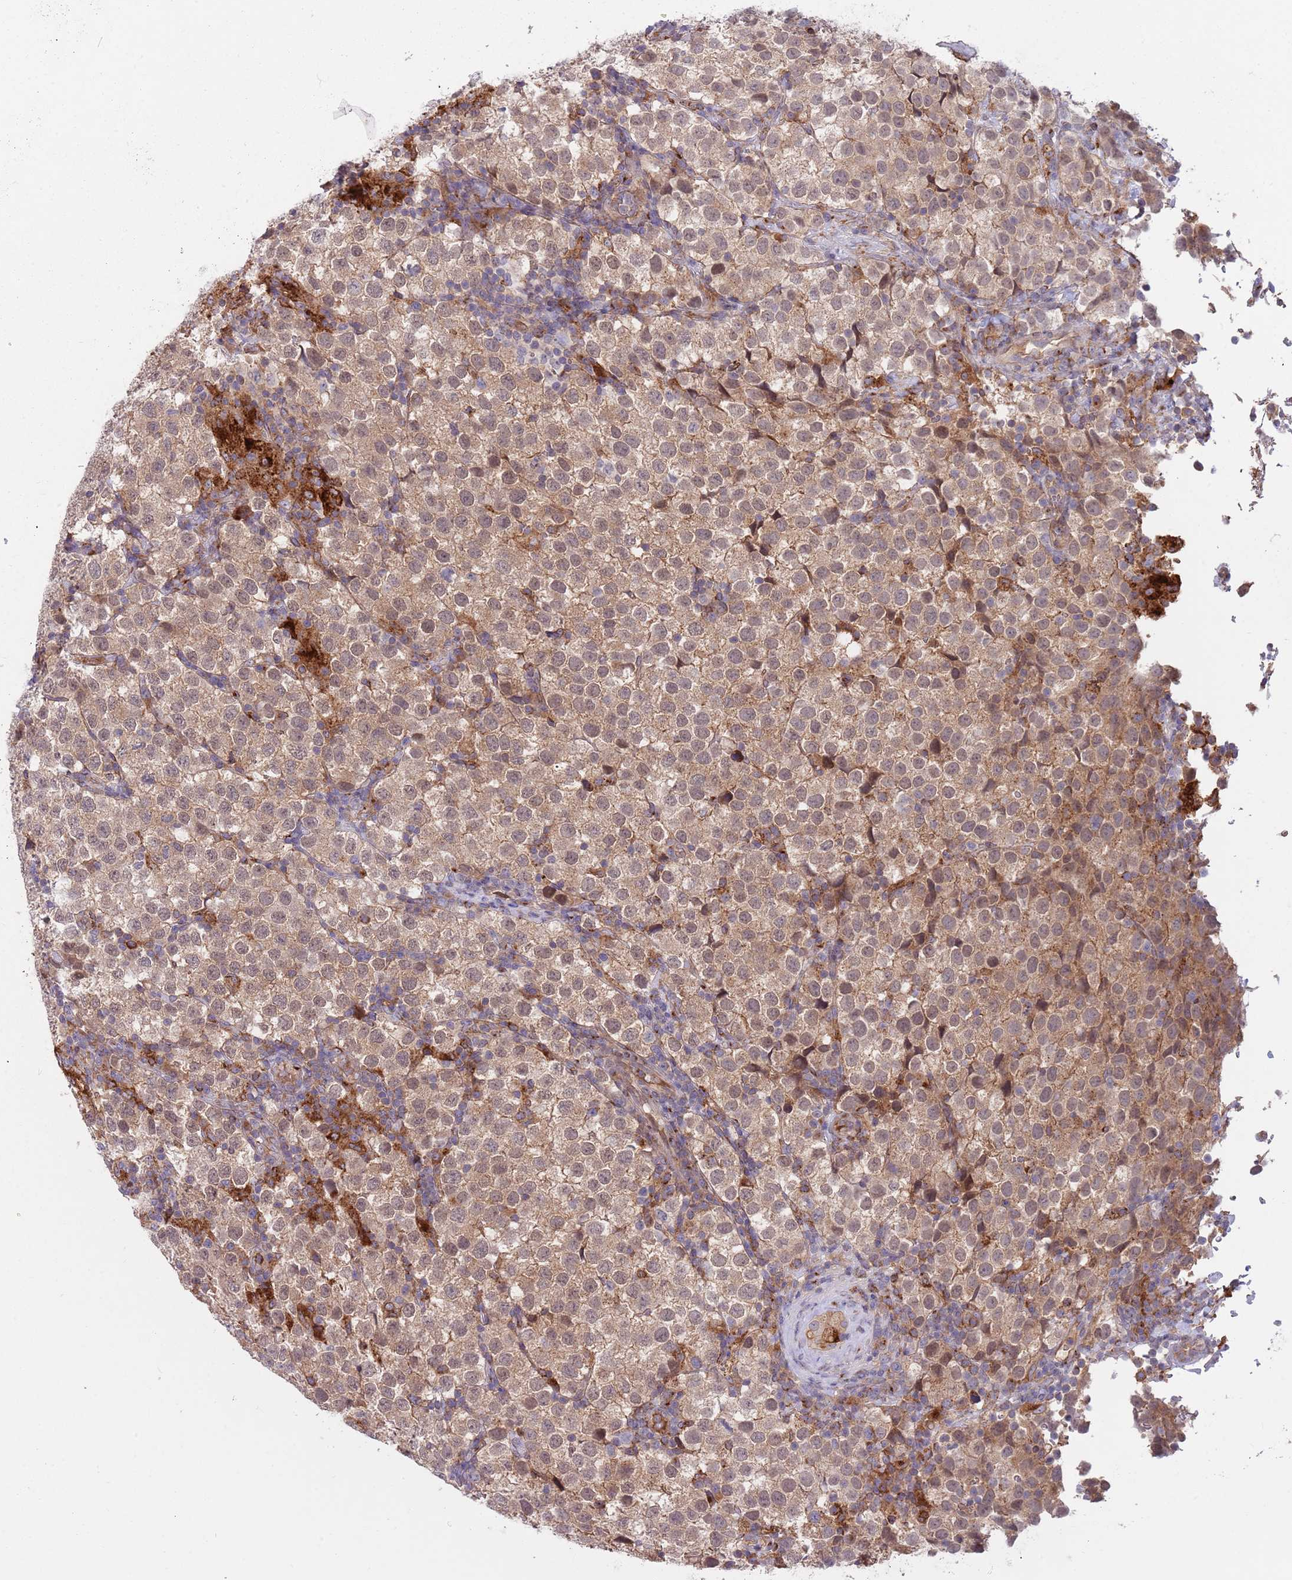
{"staining": {"intensity": "weak", "quantity": ">75%", "location": "cytoplasmic/membranous,nuclear"}, "tissue": "testis cancer", "cell_type": "Tumor cells", "image_type": "cancer", "snomed": [{"axis": "morphology", "description": "Seminoma, NOS"}, {"axis": "topography", "description": "Testis"}], "caption": "Immunohistochemistry (IHC) of human testis seminoma shows low levels of weak cytoplasmic/membranous and nuclear positivity in approximately >75% of tumor cells.", "gene": "BTBD7", "patient": {"sex": "male", "age": 34}}